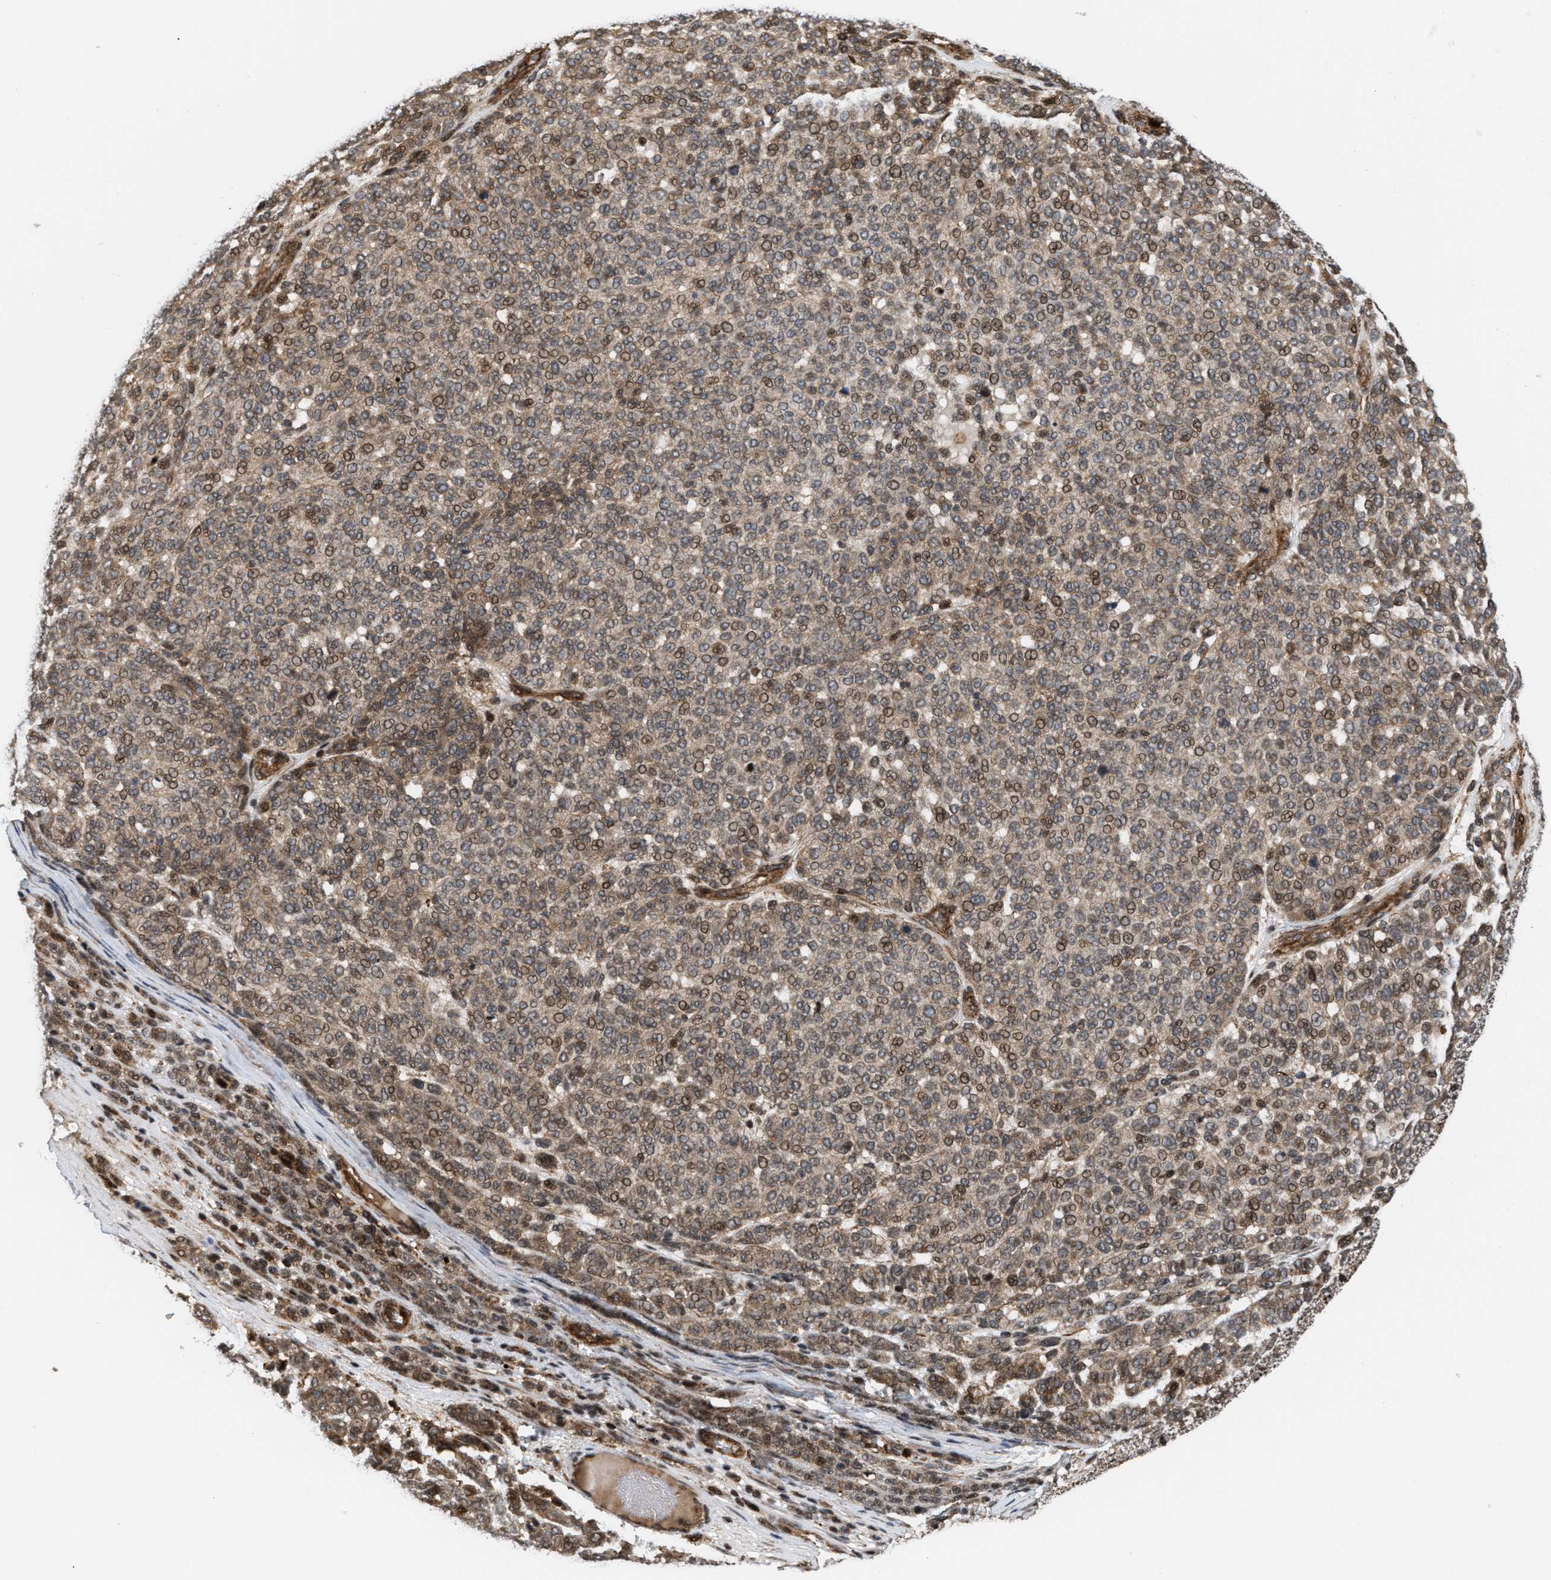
{"staining": {"intensity": "weak", "quantity": ">75%", "location": "cytoplasmic/membranous,nuclear"}, "tissue": "melanoma", "cell_type": "Tumor cells", "image_type": "cancer", "snomed": [{"axis": "morphology", "description": "Malignant melanoma, NOS"}, {"axis": "topography", "description": "Skin"}], "caption": "A high-resolution photomicrograph shows immunohistochemistry staining of melanoma, which shows weak cytoplasmic/membranous and nuclear staining in approximately >75% of tumor cells.", "gene": "STAU2", "patient": {"sex": "male", "age": 59}}